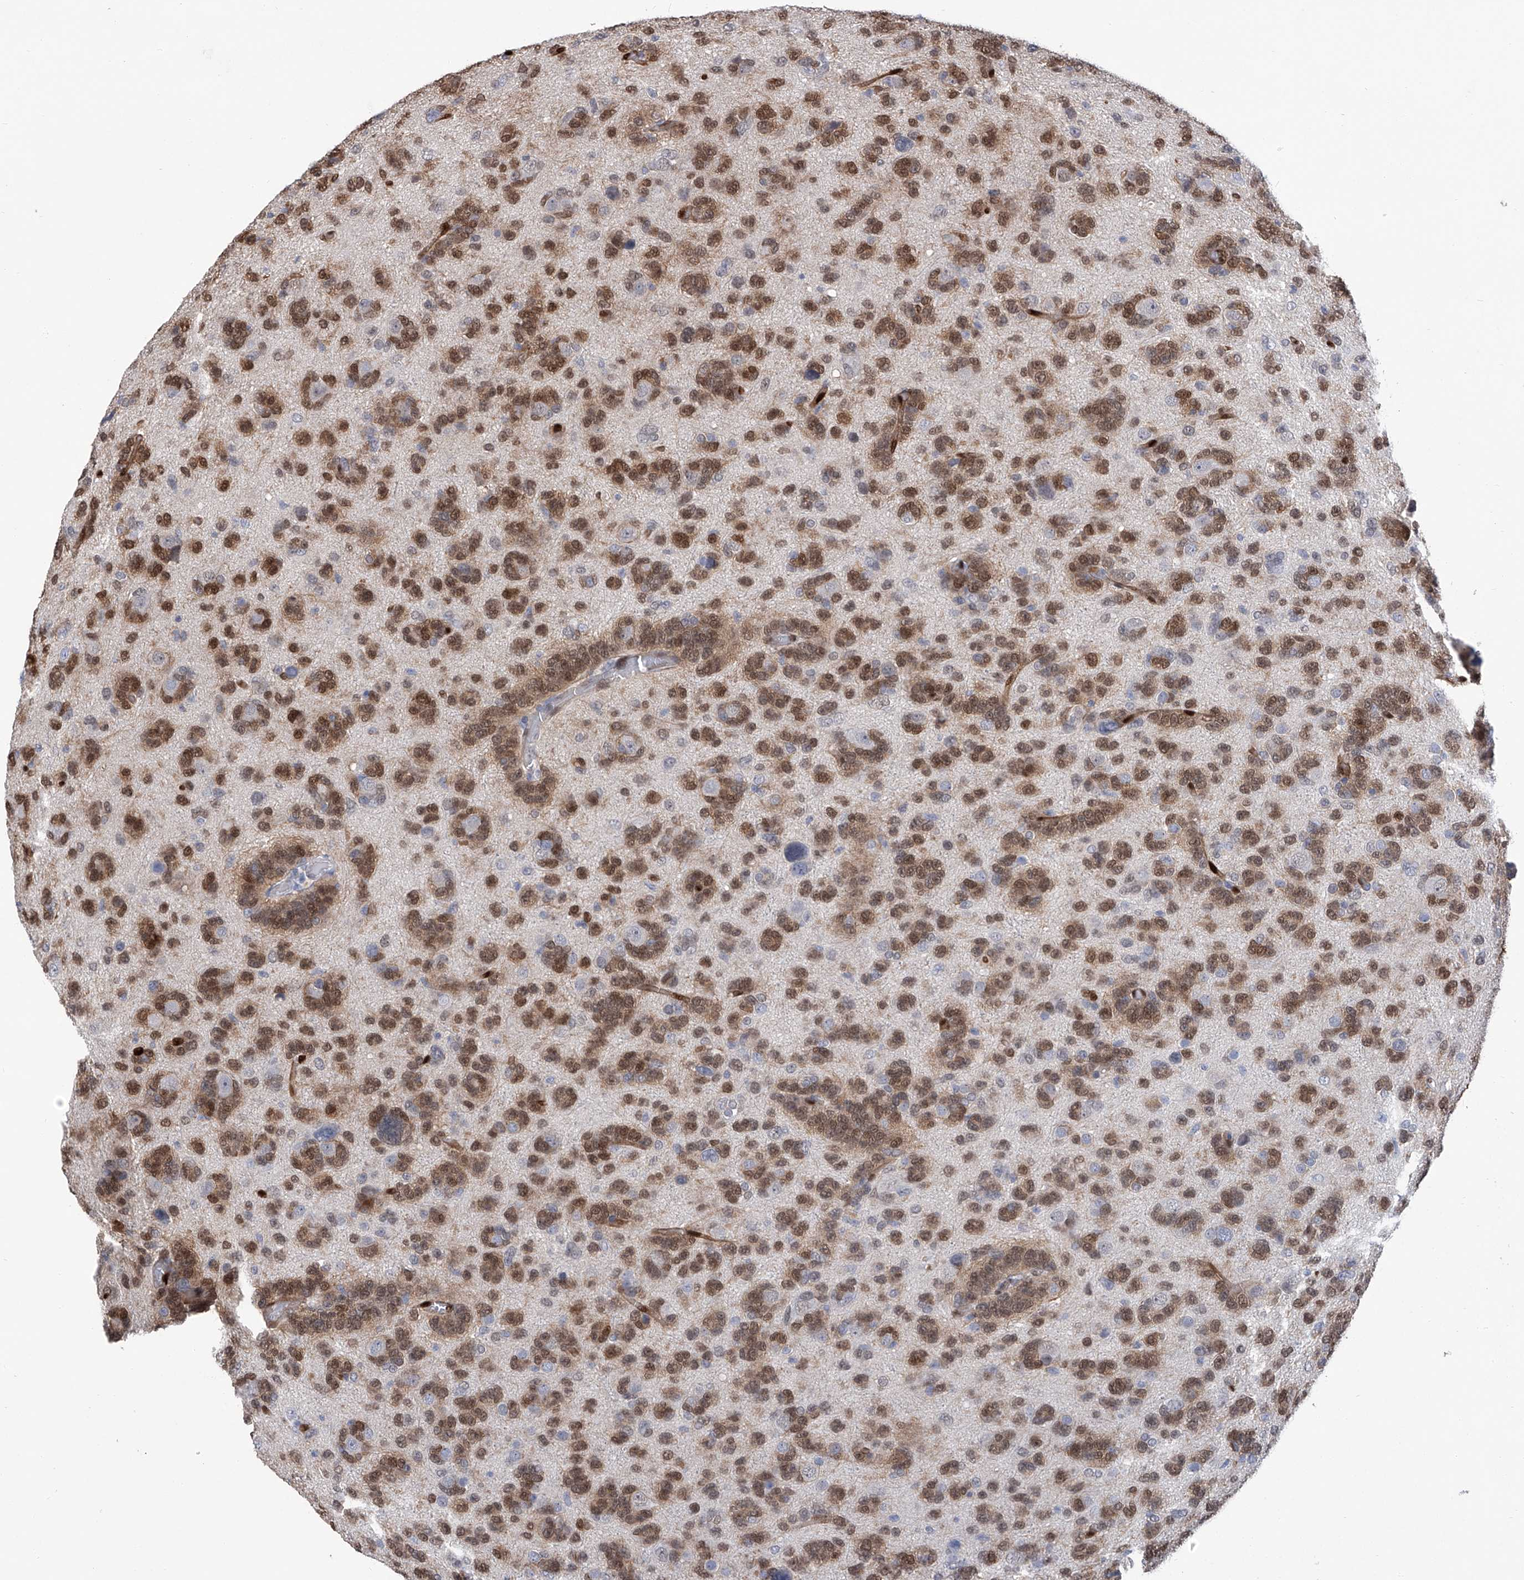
{"staining": {"intensity": "moderate", "quantity": ">75%", "location": "nuclear"}, "tissue": "glioma", "cell_type": "Tumor cells", "image_type": "cancer", "snomed": [{"axis": "morphology", "description": "Glioma, malignant, High grade"}, {"axis": "topography", "description": "Brain"}], "caption": "About >75% of tumor cells in glioma exhibit moderate nuclear protein staining as visualized by brown immunohistochemical staining.", "gene": "PHF20", "patient": {"sex": "female", "age": 59}}